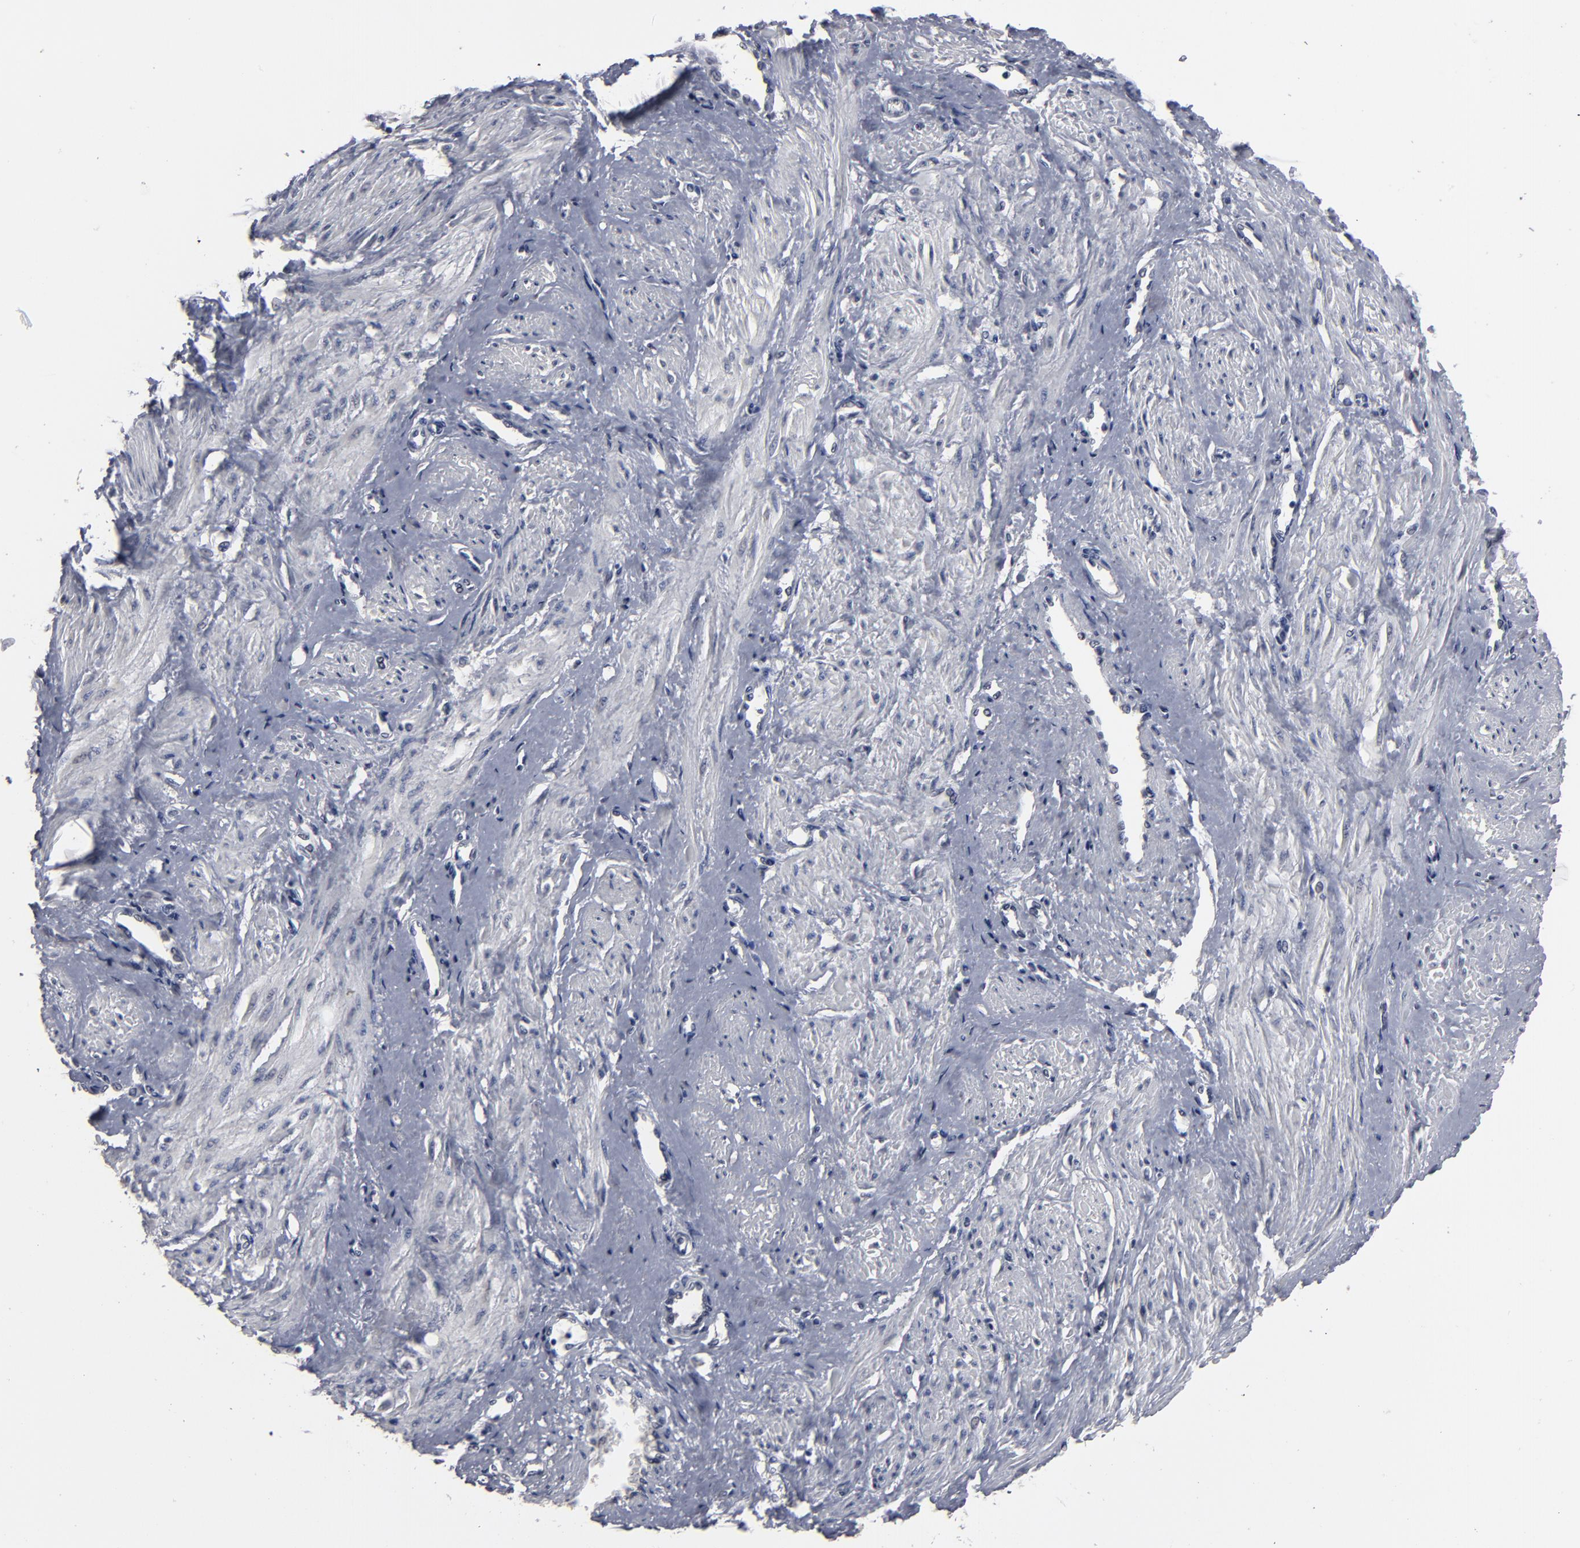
{"staining": {"intensity": "negative", "quantity": "none", "location": "none"}, "tissue": "smooth muscle", "cell_type": "Smooth muscle cells", "image_type": "normal", "snomed": [{"axis": "morphology", "description": "Normal tissue, NOS"}, {"axis": "topography", "description": "Smooth muscle"}, {"axis": "topography", "description": "Uterus"}], "caption": "Micrograph shows no protein expression in smooth muscle cells of benign smooth muscle. Brightfield microscopy of immunohistochemistry (IHC) stained with DAB (brown) and hematoxylin (blue), captured at high magnification.", "gene": "SSRP1", "patient": {"sex": "female", "age": 39}}